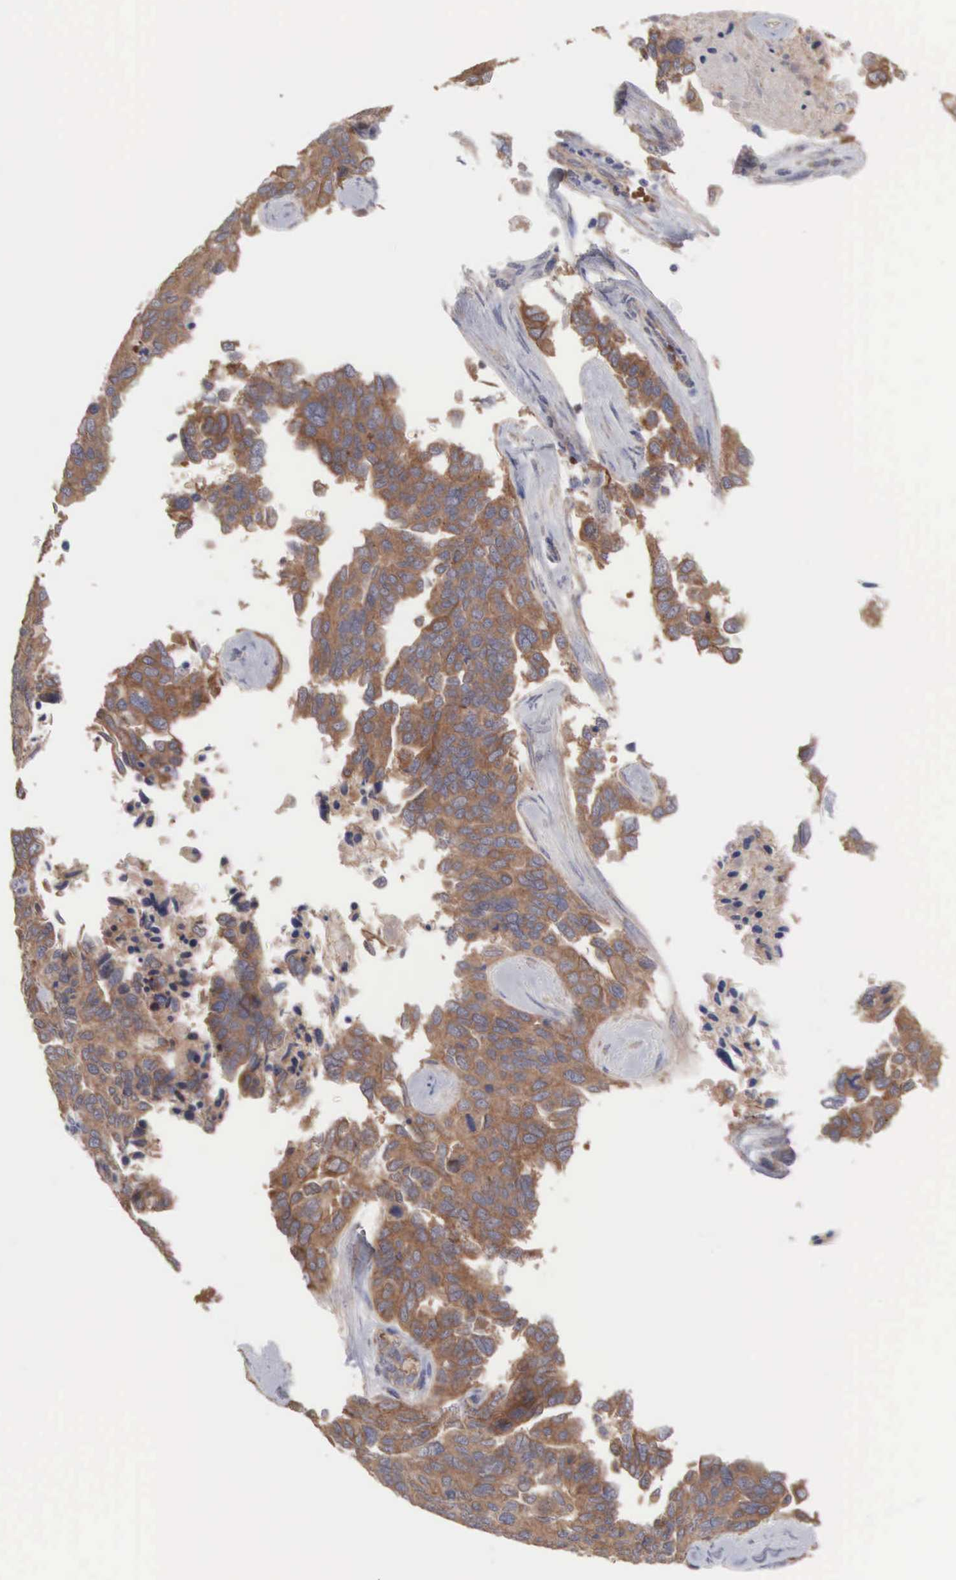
{"staining": {"intensity": "moderate", "quantity": ">75%", "location": "cytoplasmic/membranous"}, "tissue": "ovarian cancer", "cell_type": "Tumor cells", "image_type": "cancer", "snomed": [{"axis": "morphology", "description": "Cystadenocarcinoma, serous, NOS"}, {"axis": "topography", "description": "Ovary"}], "caption": "IHC image of neoplastic tissue: ovarian cancer (serous cystadenocarcinoma) stained using IHC reveals medium levels of moderate protein expression localized specifically in the cytoplasmic/membranous of tumor cells, appearing as a cytoplasmic/membranous brown color.", "gene": "INF2", "patient": {"sex": "female", "age": 64}}